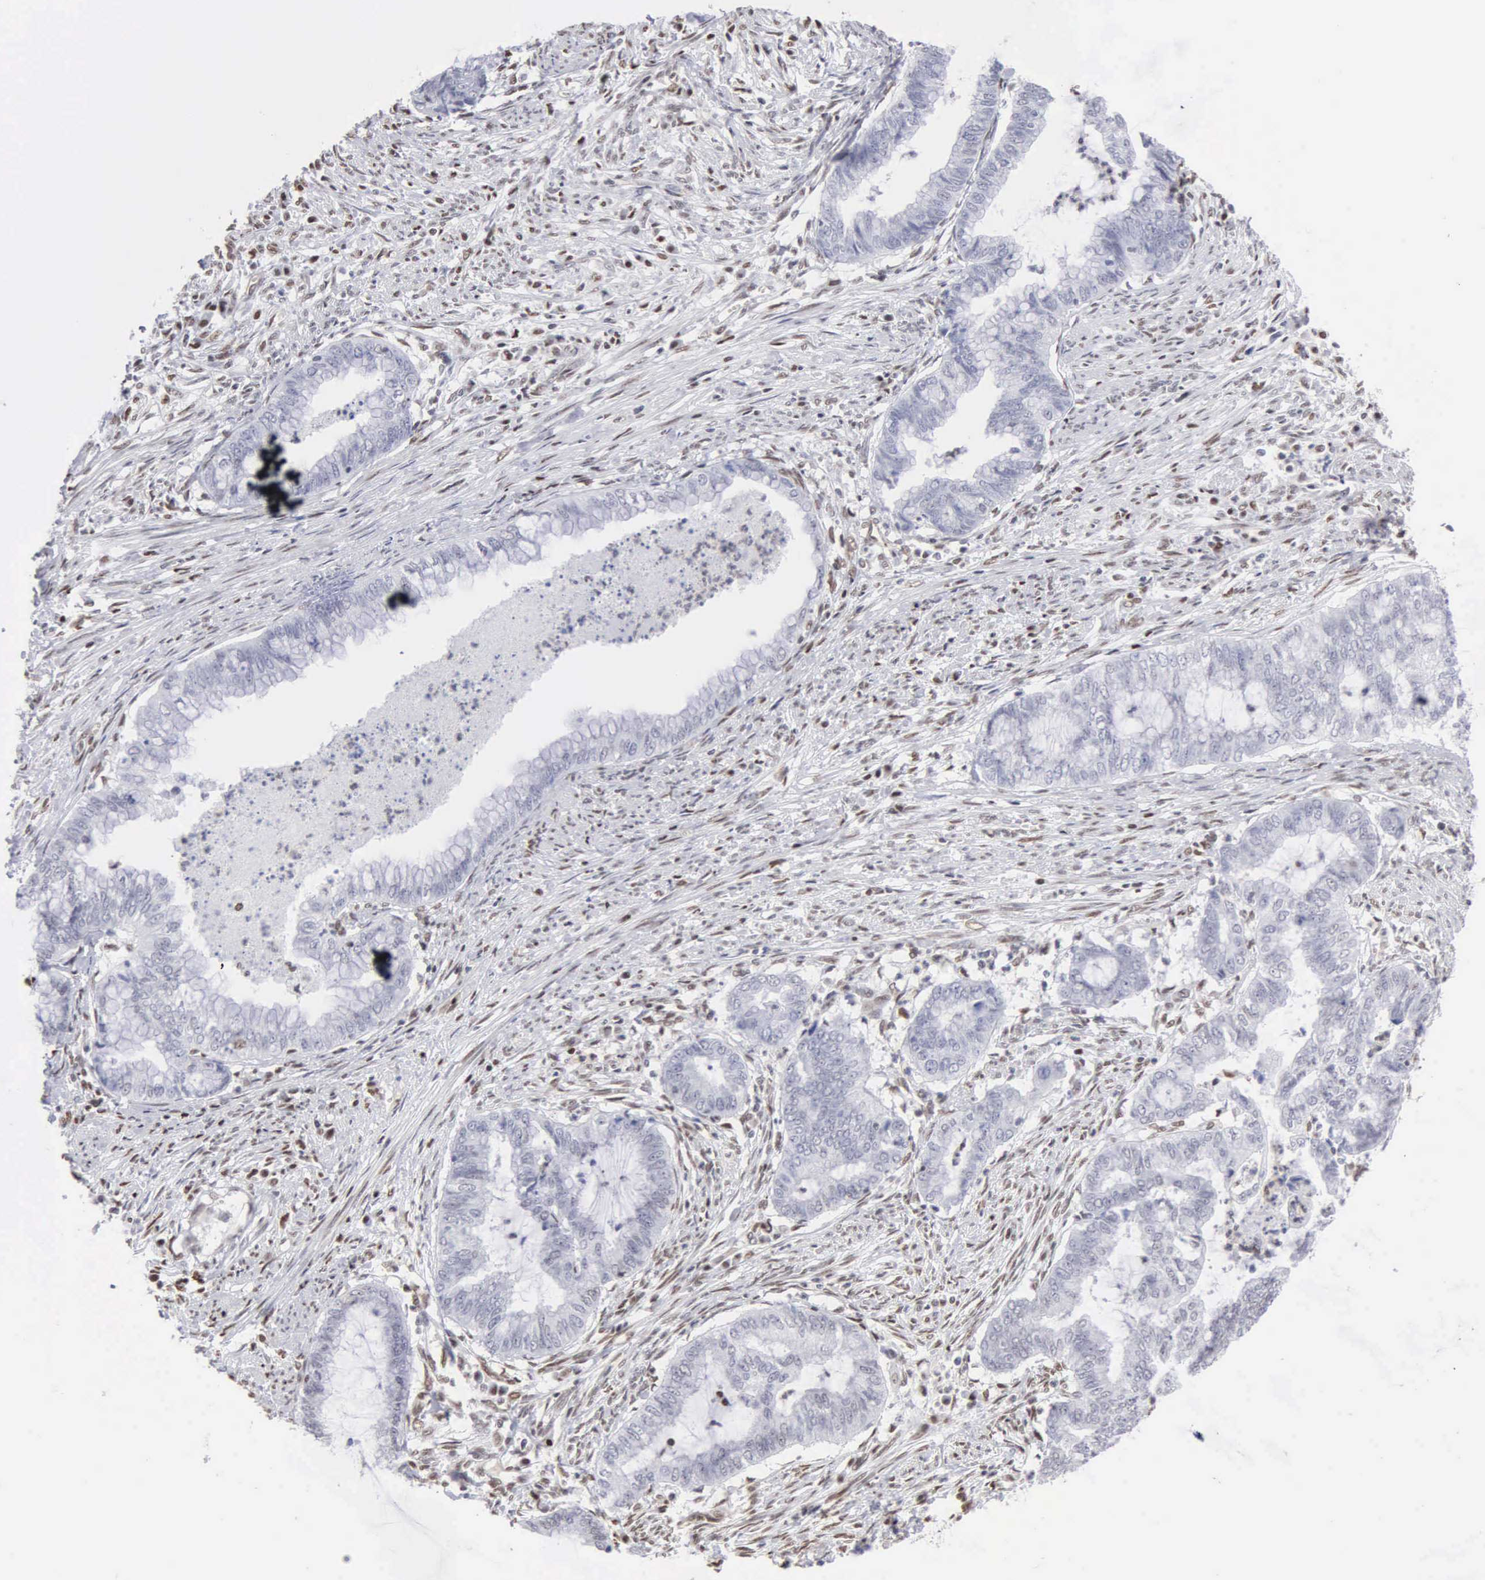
{"staining": {"intensity": "negative", "quantity": "none", "location": "none"}, "tissue": "endometrial cancer", "cell_type": "Tumor cells", "image_type": "cancer", "snomed": [{"axis": "morphology", "description": "Necrosis, NOS"}, {"axis": "morphology", "description": "Adenocarcinoma, NOS"}, {"axis": "topography", "description": "Endometrium"}], "caption": "The micrograph displays no staining of tumor cells in endometrial cancer (adenocarcinoma). (Brightfield microscopy of DAB immunohistochemistry at high magnification).", "gene": "CCNG1", "patient": {"sex": "female", "age": 79}}